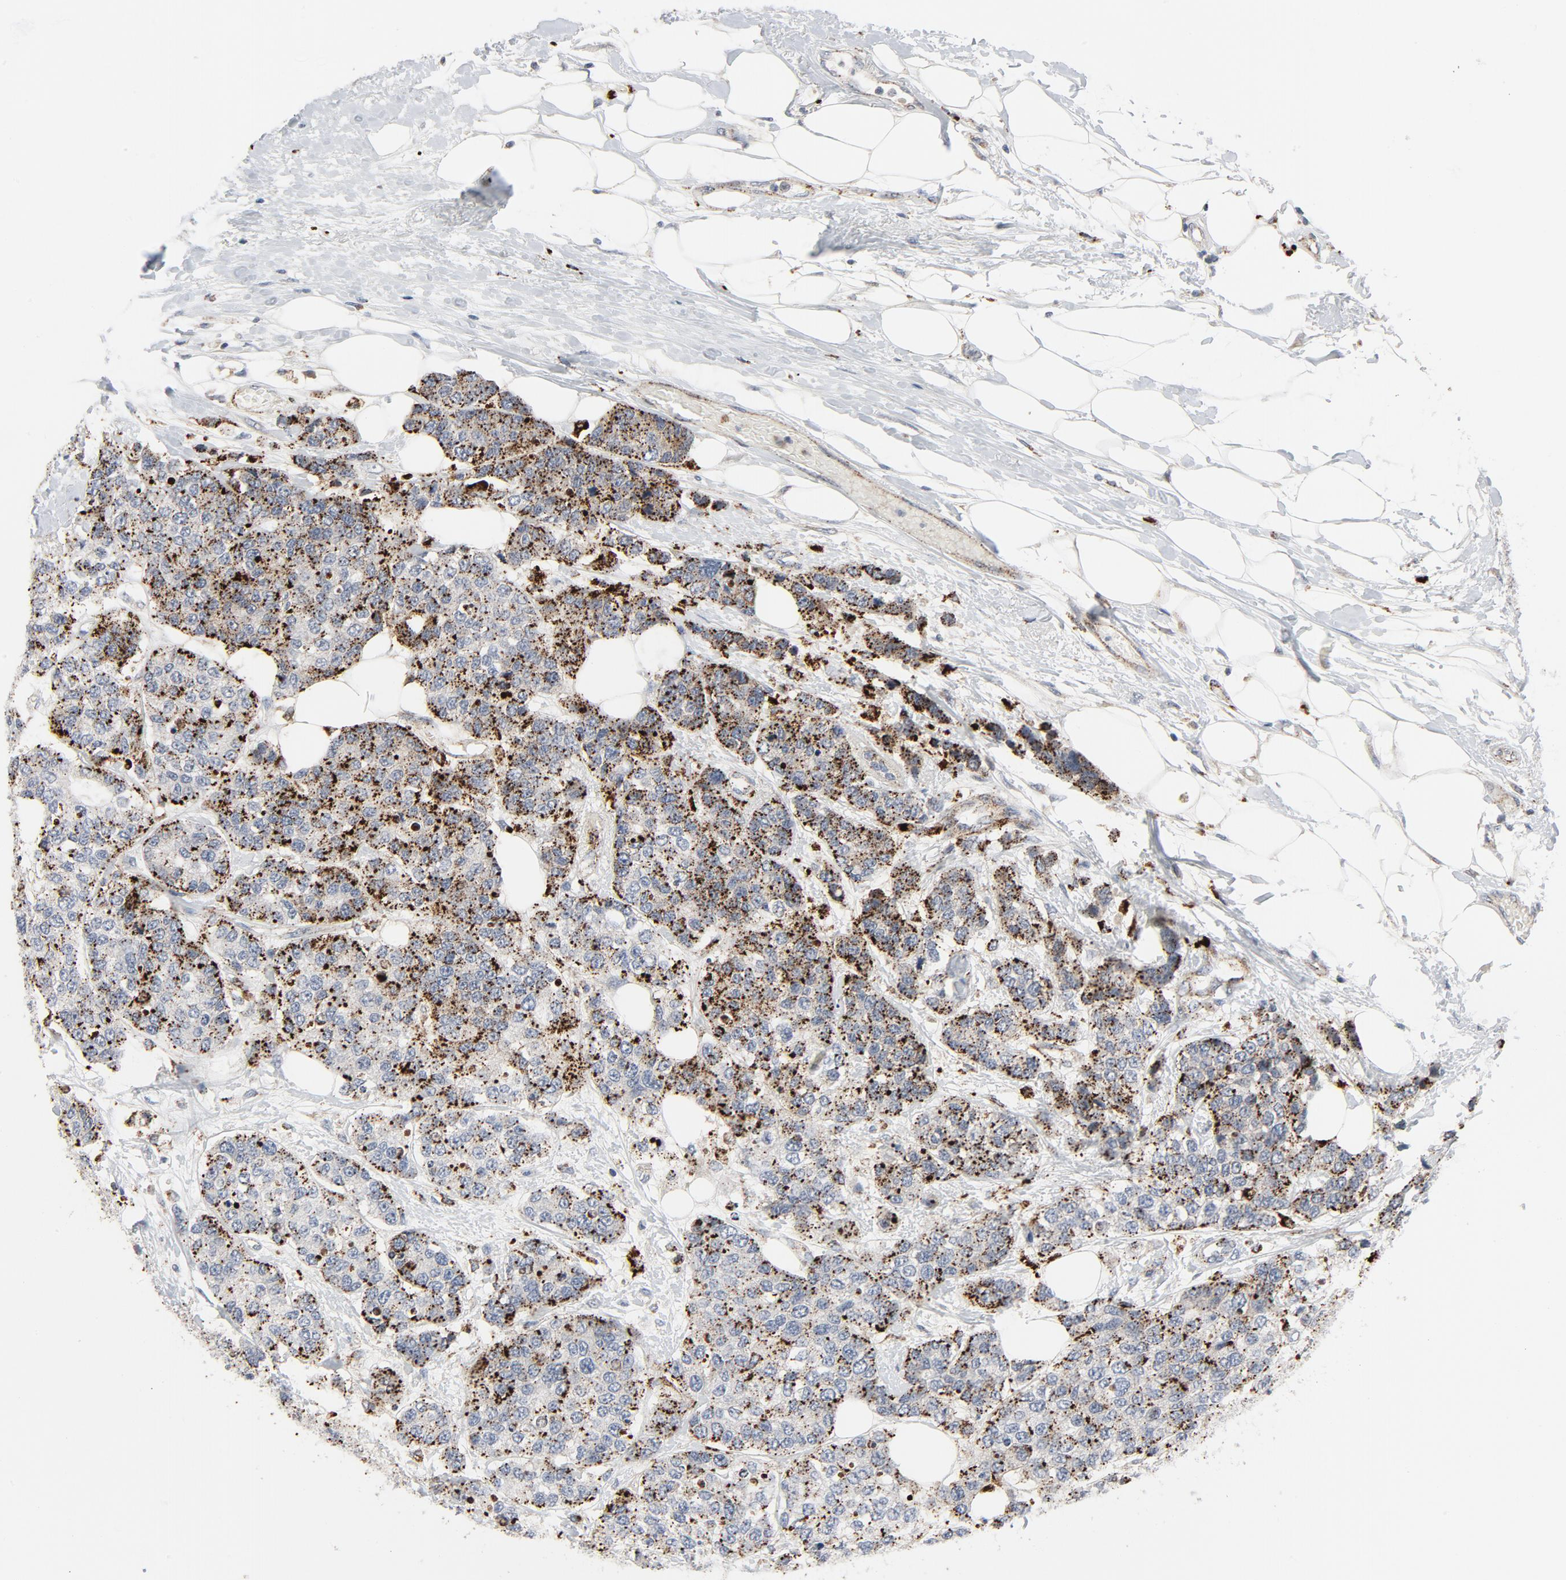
{"staining": {"intensity": "strong", "quantity": ">75%", "location": "cytoplasmic/membranous"}, "tissue": "breast cancer", "cell_type": "Tumor cells", "image_type": "cancer", "snomed": [{"axis": "morphology", "description": "Normal tissue, NOS"}, {"axis": "morphology", "description": "Duct carcinoma"}, {"axis": "topography", "description": "Breast"}], "caption": "Protein staining of breast cancer tissue demonstrates strong cytoplasmic/membranous positivity in approximately >75% of tumor cells.", "gene": "AKT2", "patient": {"sex": "female", "age": 50}}